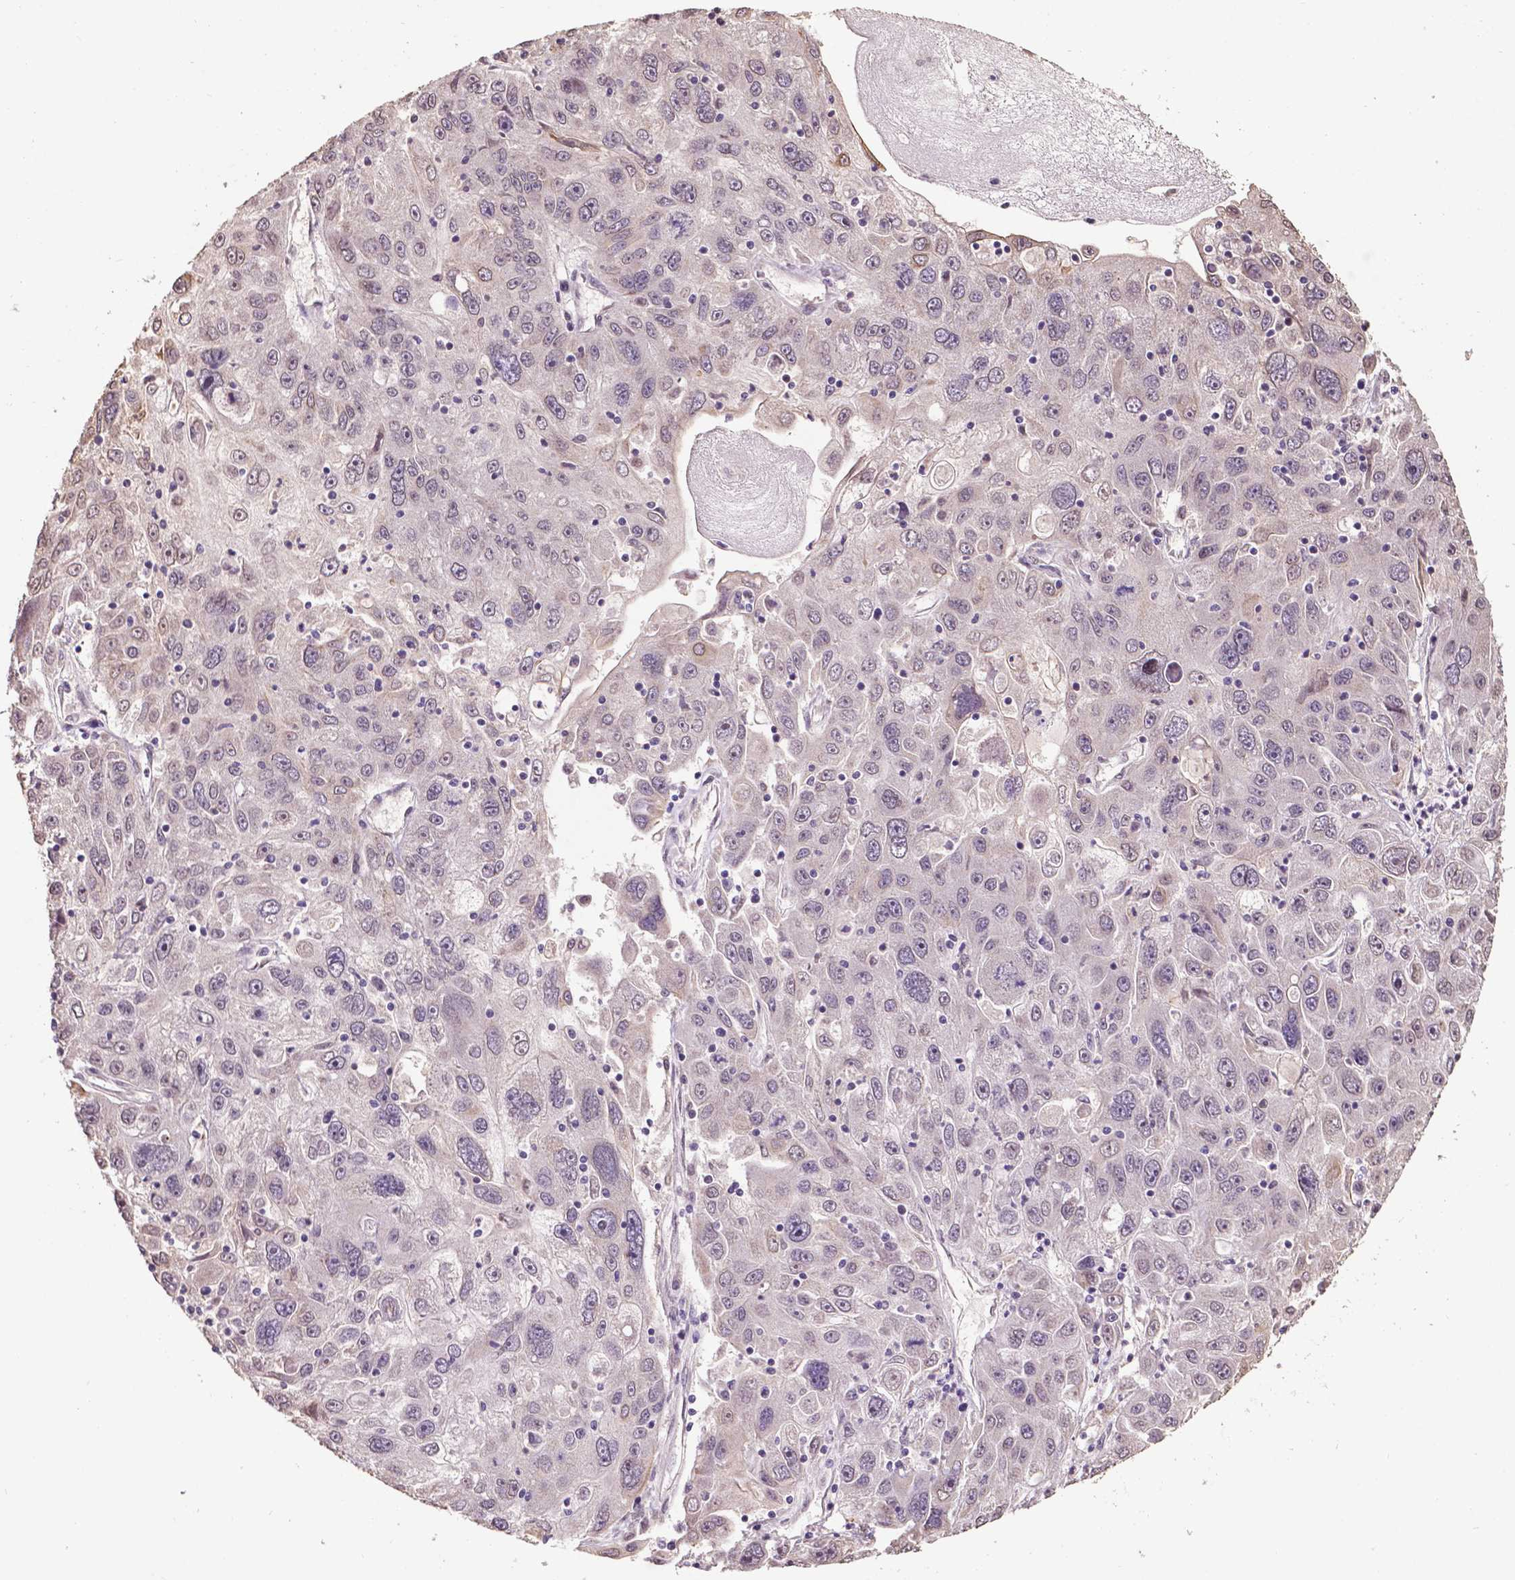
{"staining": {"intensity": "negative", "quantity": "none", "location": "none"}, "tissue": "stomach cancer", "cell_type": "Tumor cells", "image_type": "cancer", "snomed": [{"axis": "morphology", "description": "Adenocarcinoma, NOS"}, {"axis": "topography", "description": "Stomach"}], "caption": "The IHC photomicrograph has no significant expression in tumor cells of stomach cancer (adenocarcinoma) tissue. (Brightfield microscopy of DAB (3,3'-diaminobenzidine) IHC at high magnification).", "gene": "GLRA2", "patient": {"sex": "male", "age": 56}}